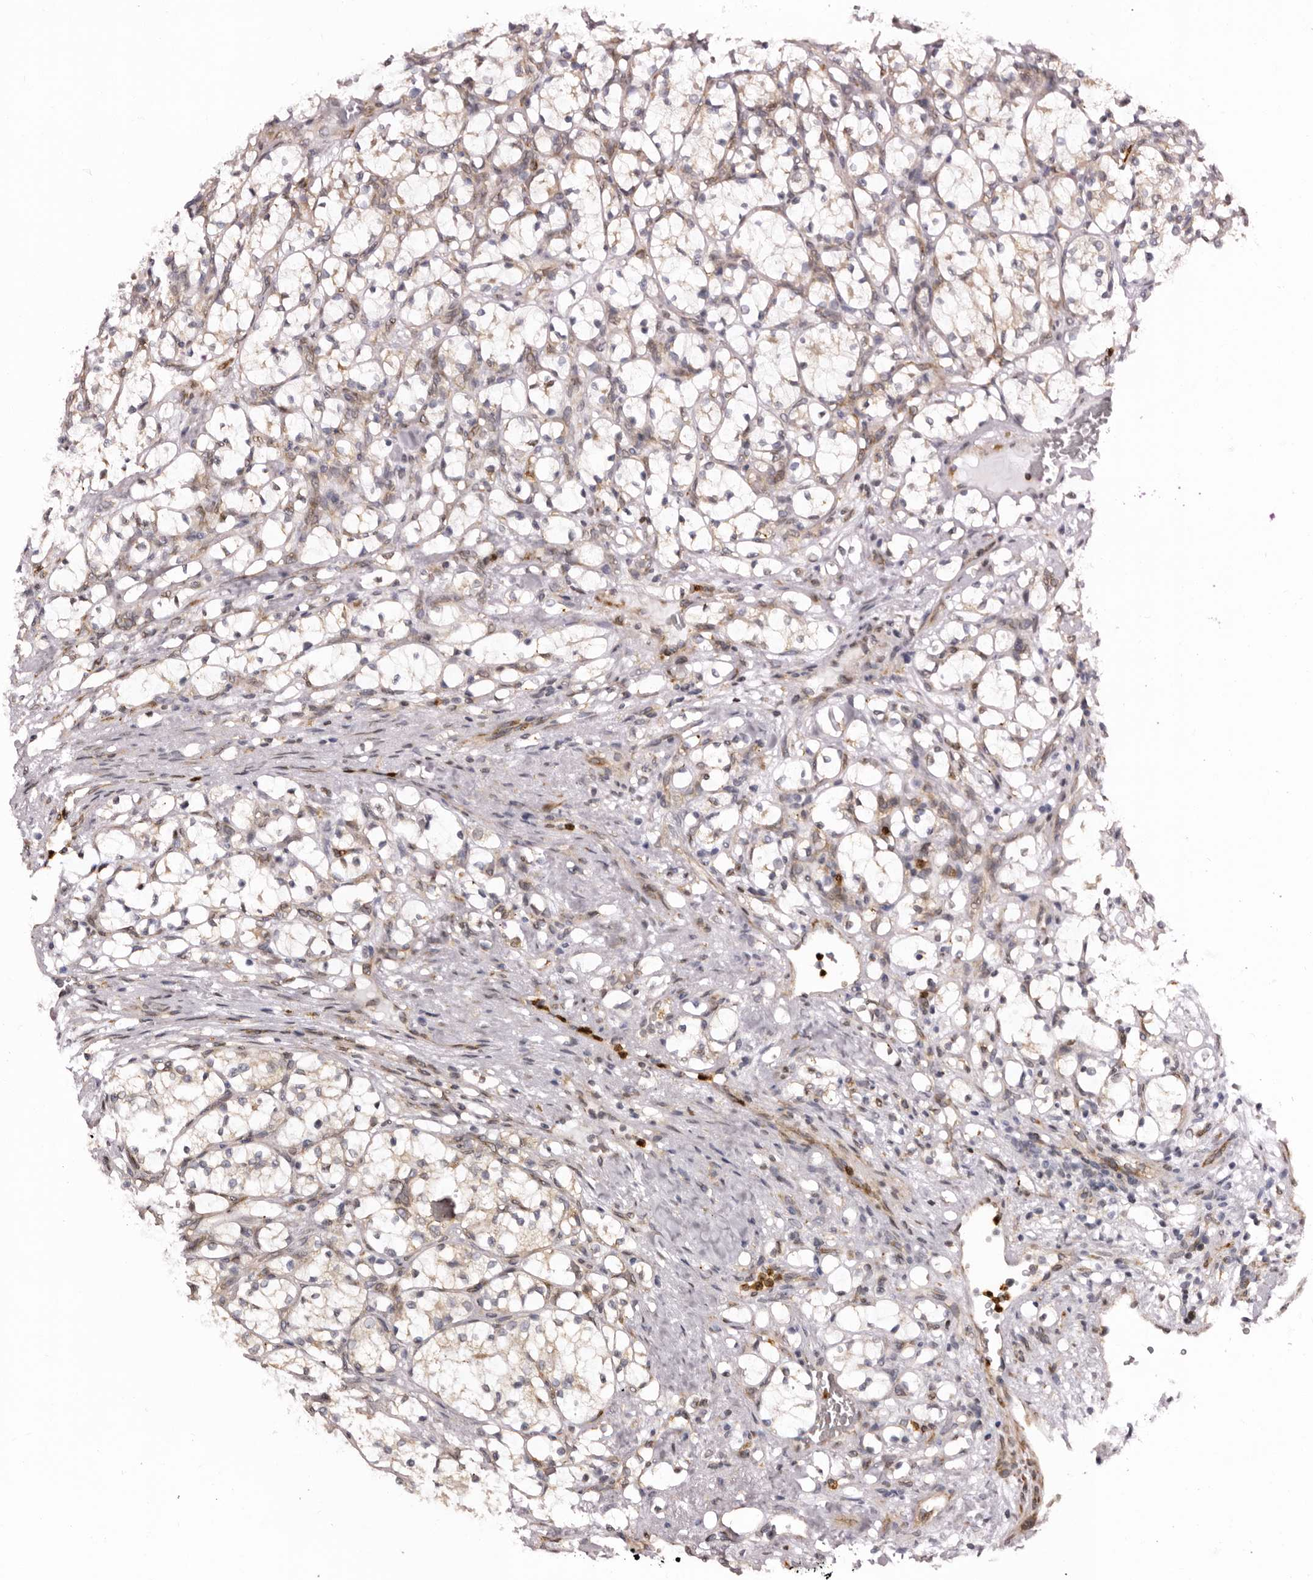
{"staining": {"intensity": "weak", "quantity": ">75%", "location": "cytoplasmic/membranous"}, "tissue": "renal cancer", "cell_type": "Tumor cells", "image_type": "cancer", "snomed": [{"axis": "morphology", "description": "Adenocarcinoma, NOS"}, {"axis": "topography", "description": "Kidney"}], "caption": "A histopathology image of adenocarcinoma (renal) stained for a protein displays weak cytoplasmic/membranous brown staining in tumor cells. The staining was performed using DAB, with brown indicating positive protein expression. Nuclei are stained blue with hematoxylin.", "gene": "C4orf3", "patient": {"sex": "female", "age": 69}}